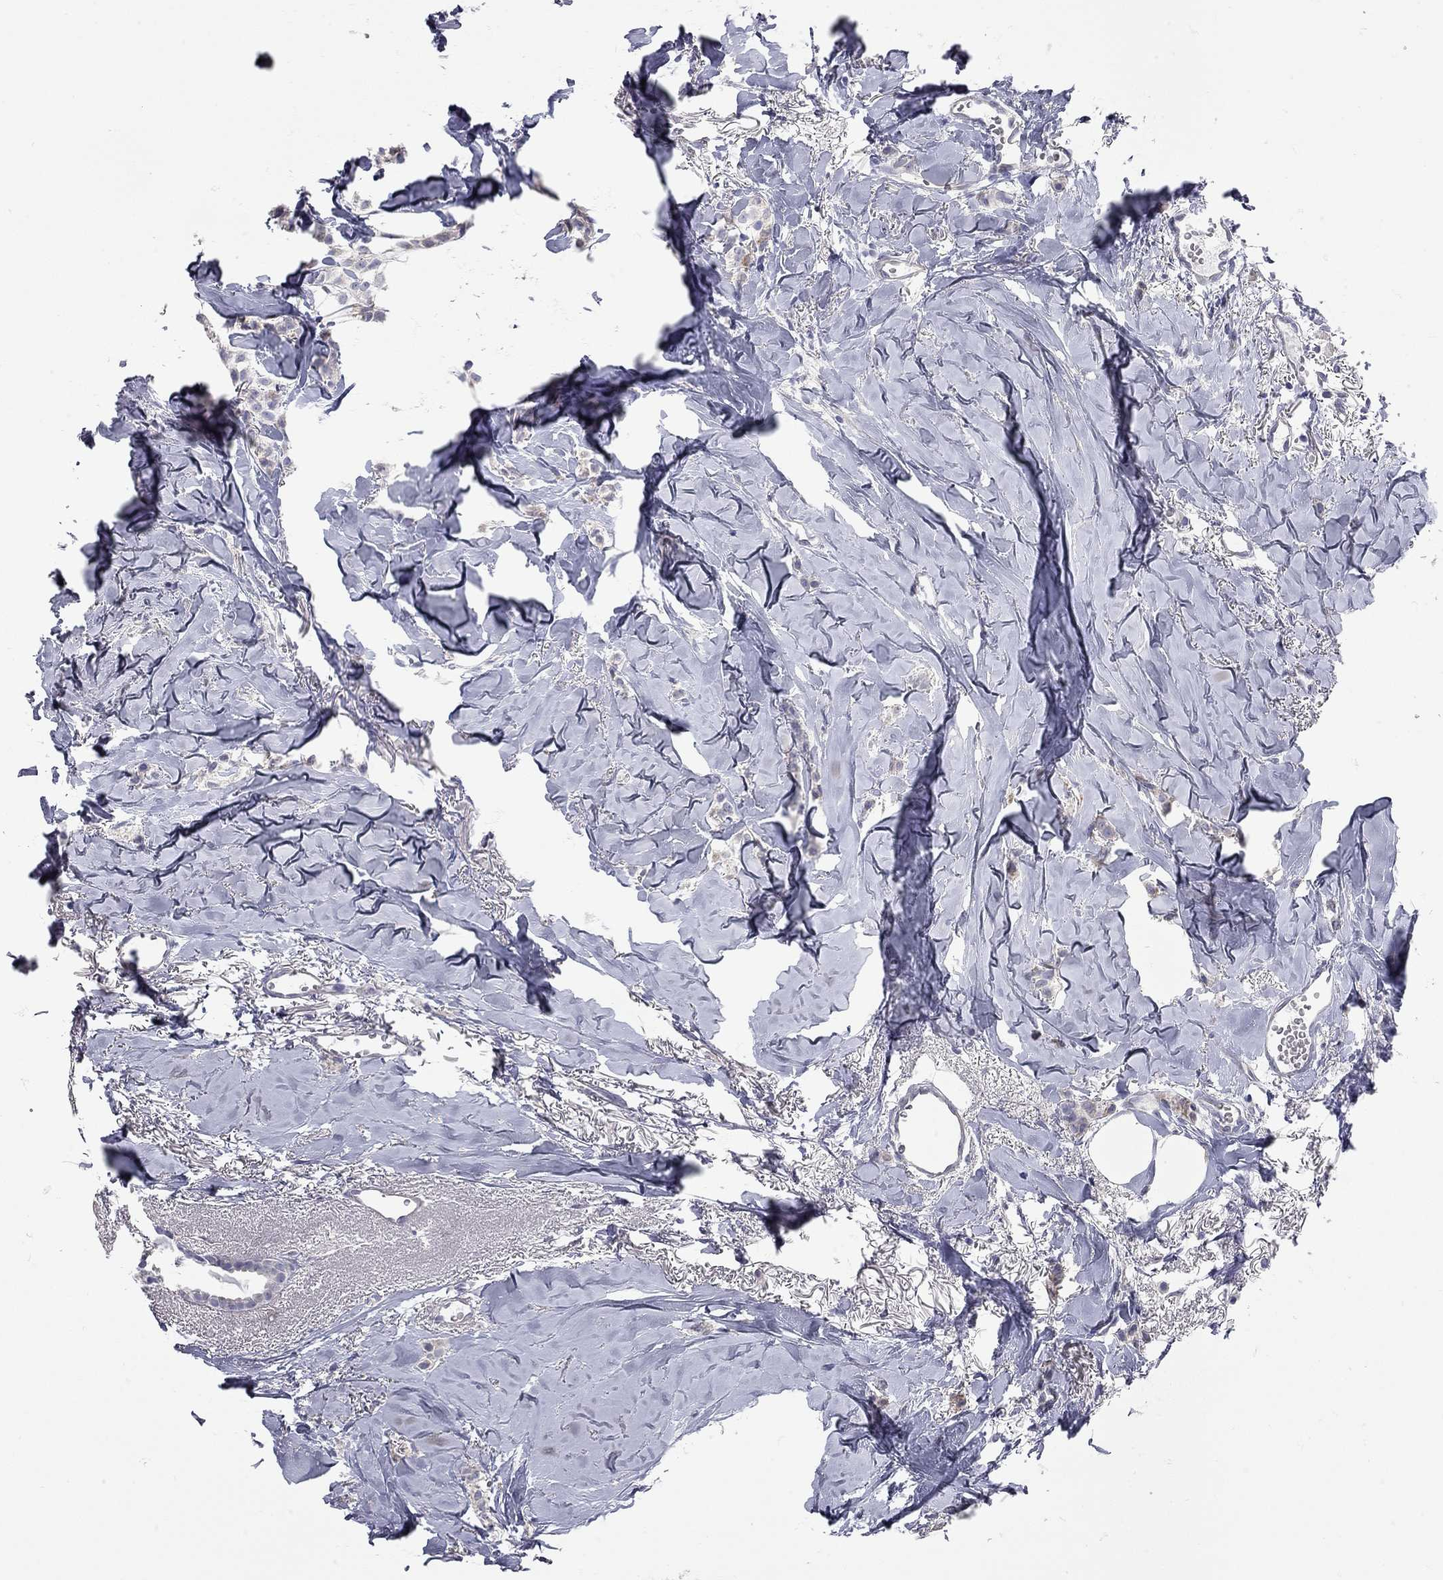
{"staining": {"intensity": "negative", "quantity": "none", "location": "none"}, "tissue": "breast cancer", "cell_type": "Tumor cells", "image_type": "cancer", "snomed": [{"axis": "morphology", "description": "Duct carcinoma"}, {"axis": "topography", "description": "Breast"}], "caption": "Immunohistochemical staining of infiltrating ductal carcinoma (breast) shows no significant expression in tumor cells. (Brightfield microscopy of DAB immunohistochemistry at high magnification).", "gene": "XAGE2", "patient": {"sex": "female", "age": 85}}